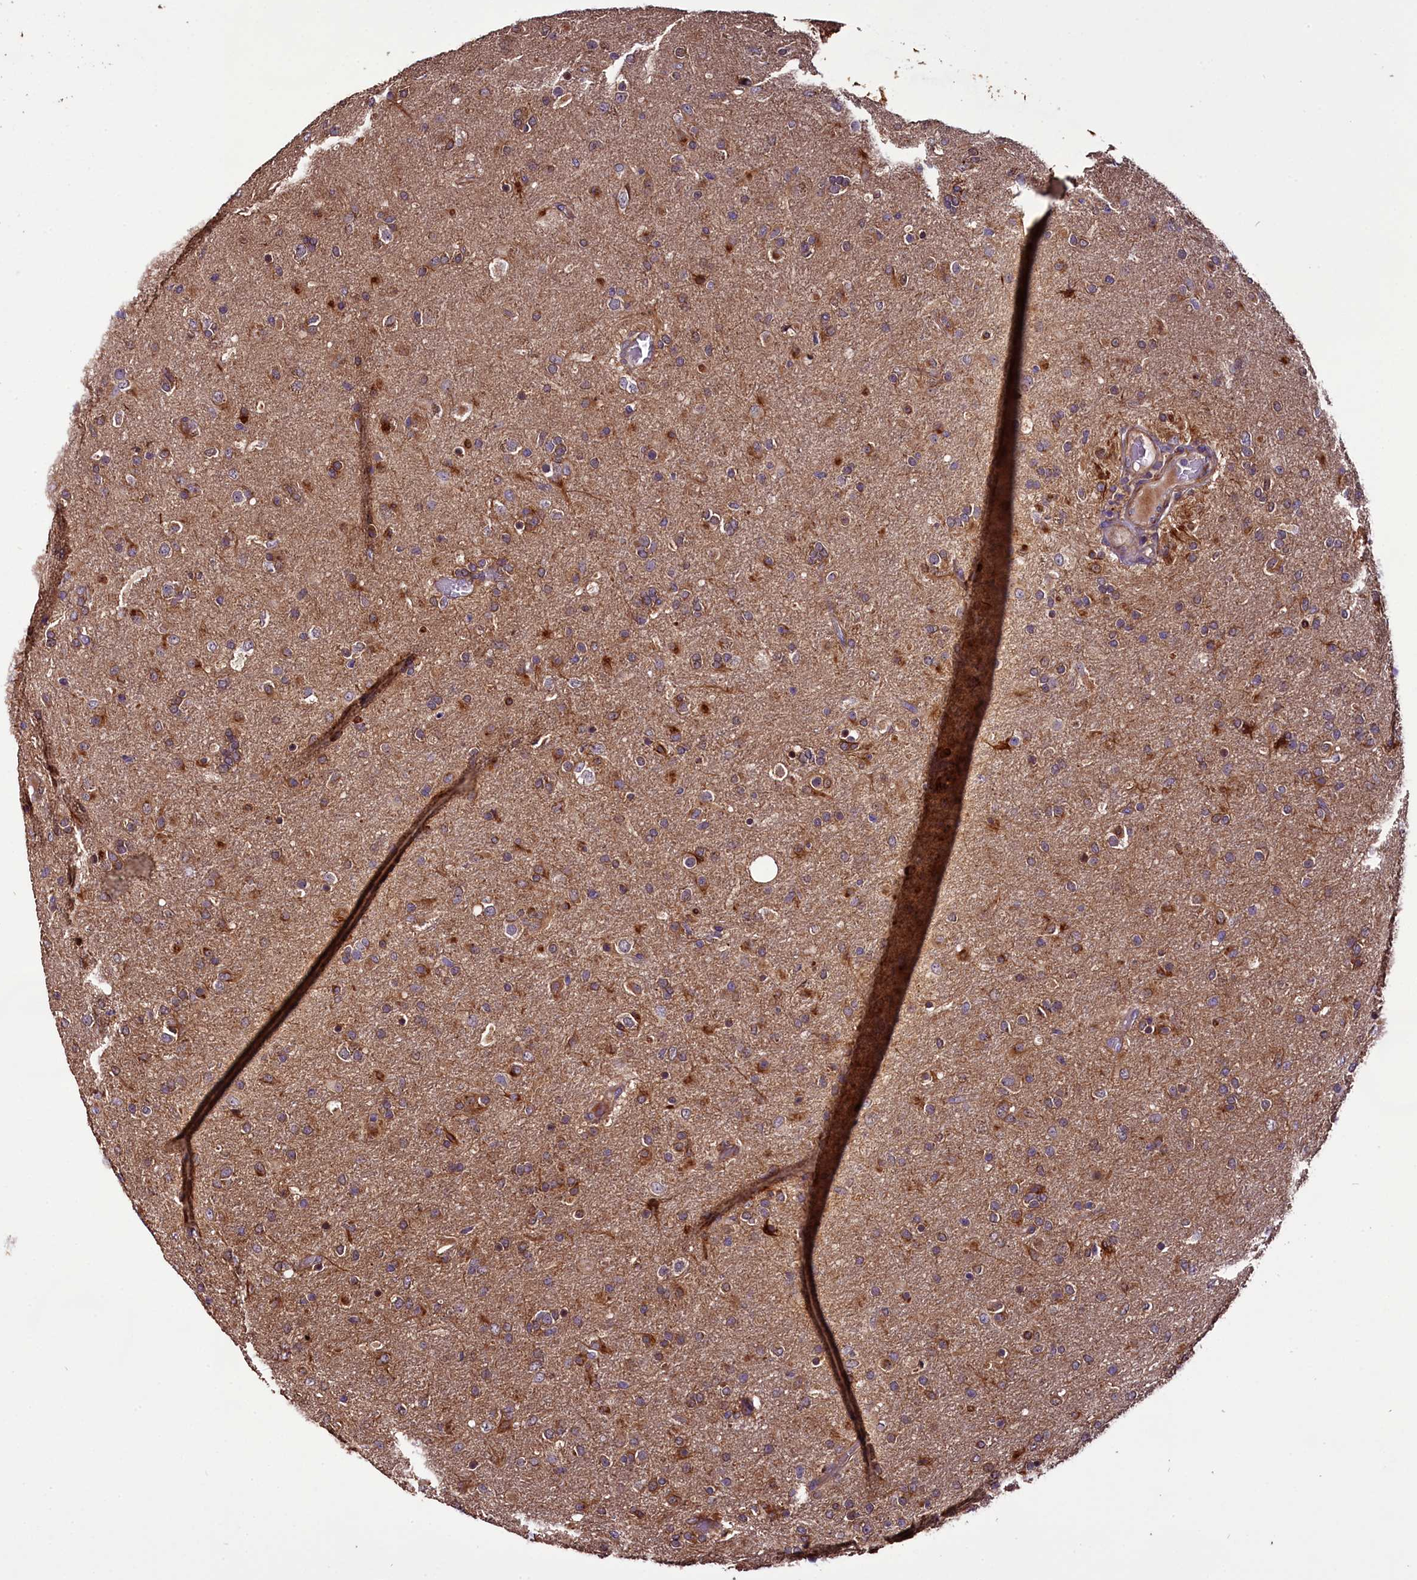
{"staining": {"intensity": "moderate", "quantity": "<25%", "location": "cytoplasmic/membranous"}, "tissue": "glioma", "cell_type": "Tumor cells", "image_type": "cancer", "snomed": [{"axis": "morphology", "description": "Glioma, malignant, Low grade"}, {"axis": "topography", "description": "Brain"}], "caption": "Glioma tissue exhibits moderate cytoplasmic/membranous staining in approximately <25% of tumor cells, visualized by immunohistochemistry.", "gene": "RPUSD2", "patient": {"sex": "male", "age": 65}}